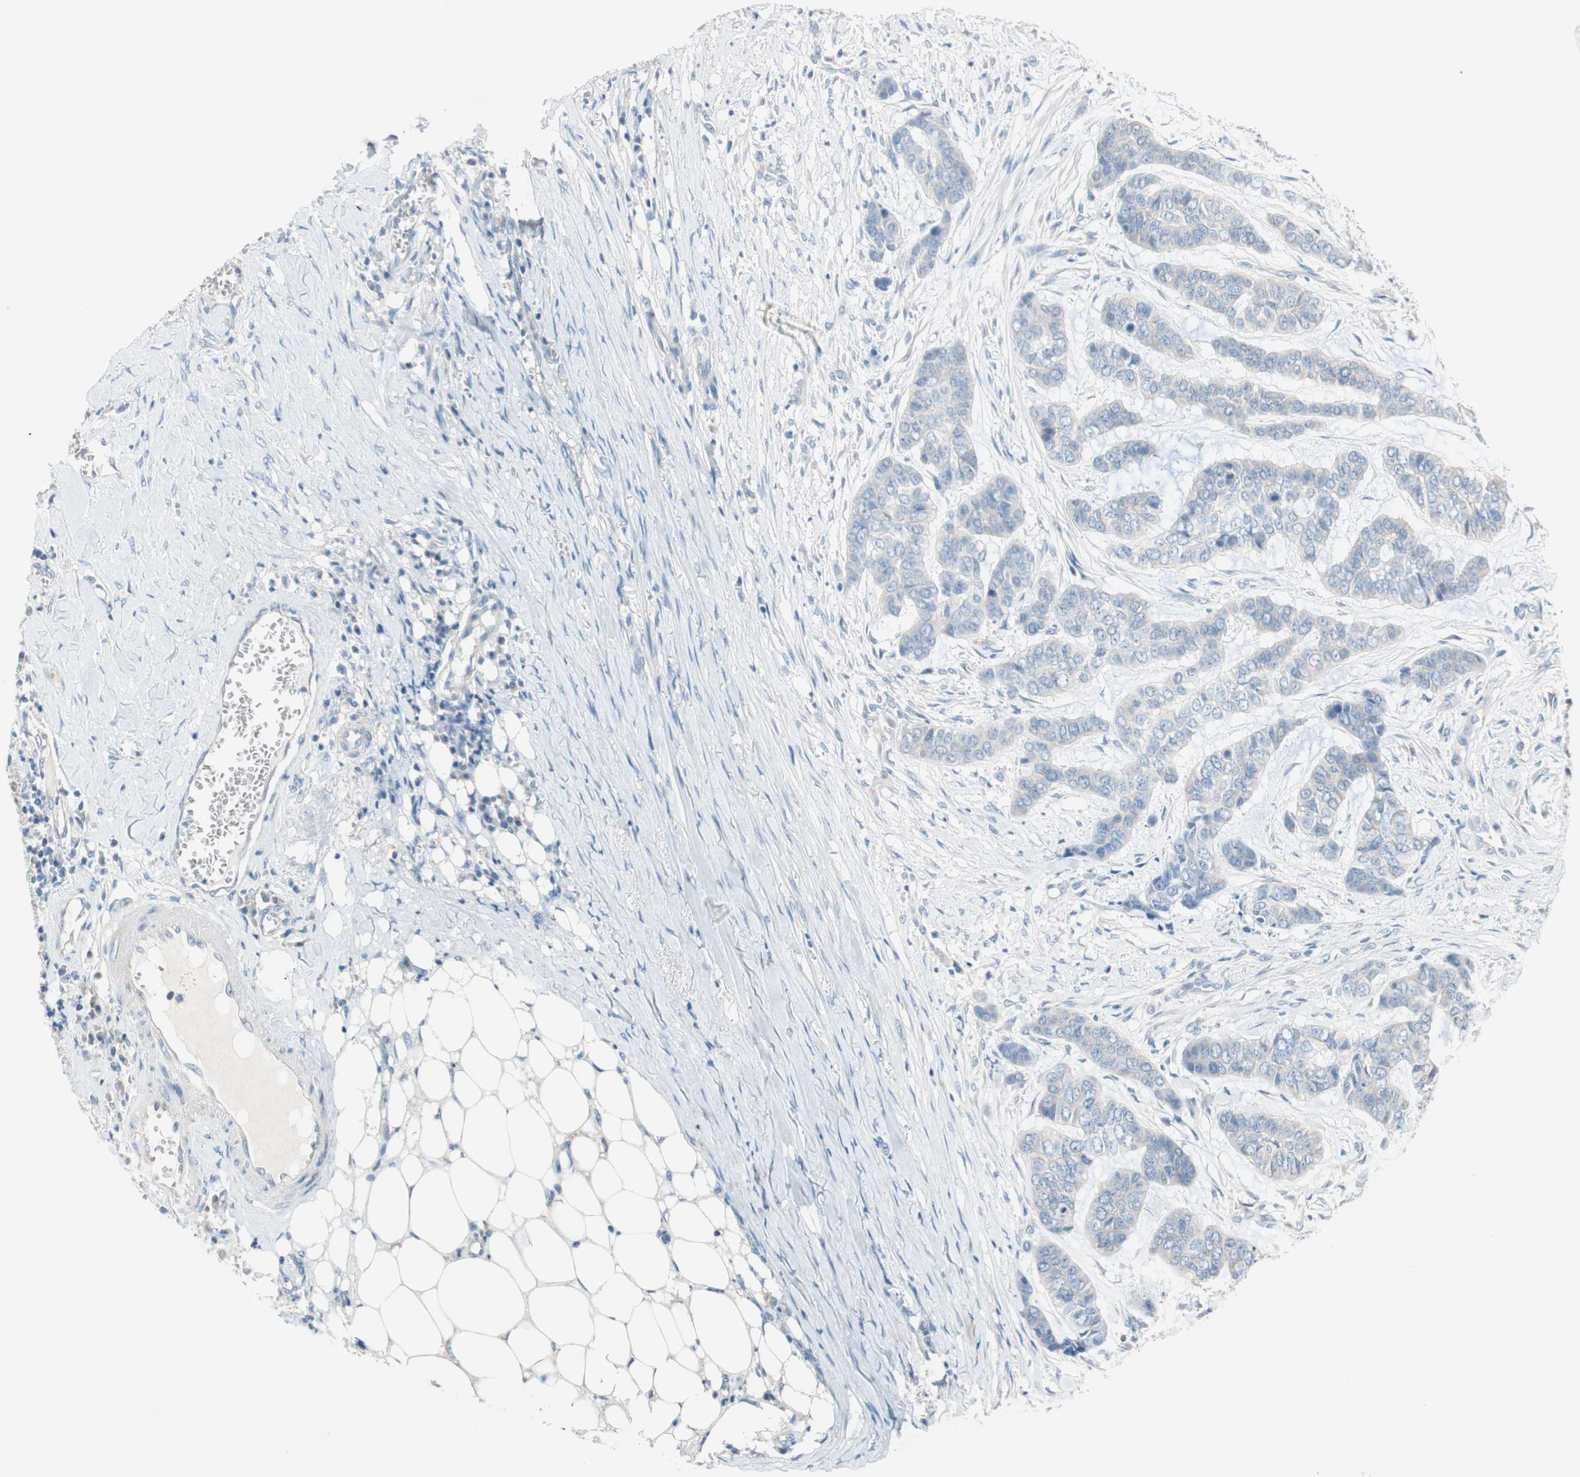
{"staining": {"intensity": "negative", "quantity": "none", "location": "none"}, "tissue": "skin cancer", "cell_type": "Tumor cells", "image_type": "cancer", "snomed": [{"axis": "morphology", "description": "Basal cell carcinoma"}, {"axis": "topography", "description": "Skin"}], "caption": "Immunohistochemistry (IHC) of human skin basal cell carcinoma displays no staining in tumor cells.", "gene": "GLUL", "patient": {"sex": "female", "age": 64}}